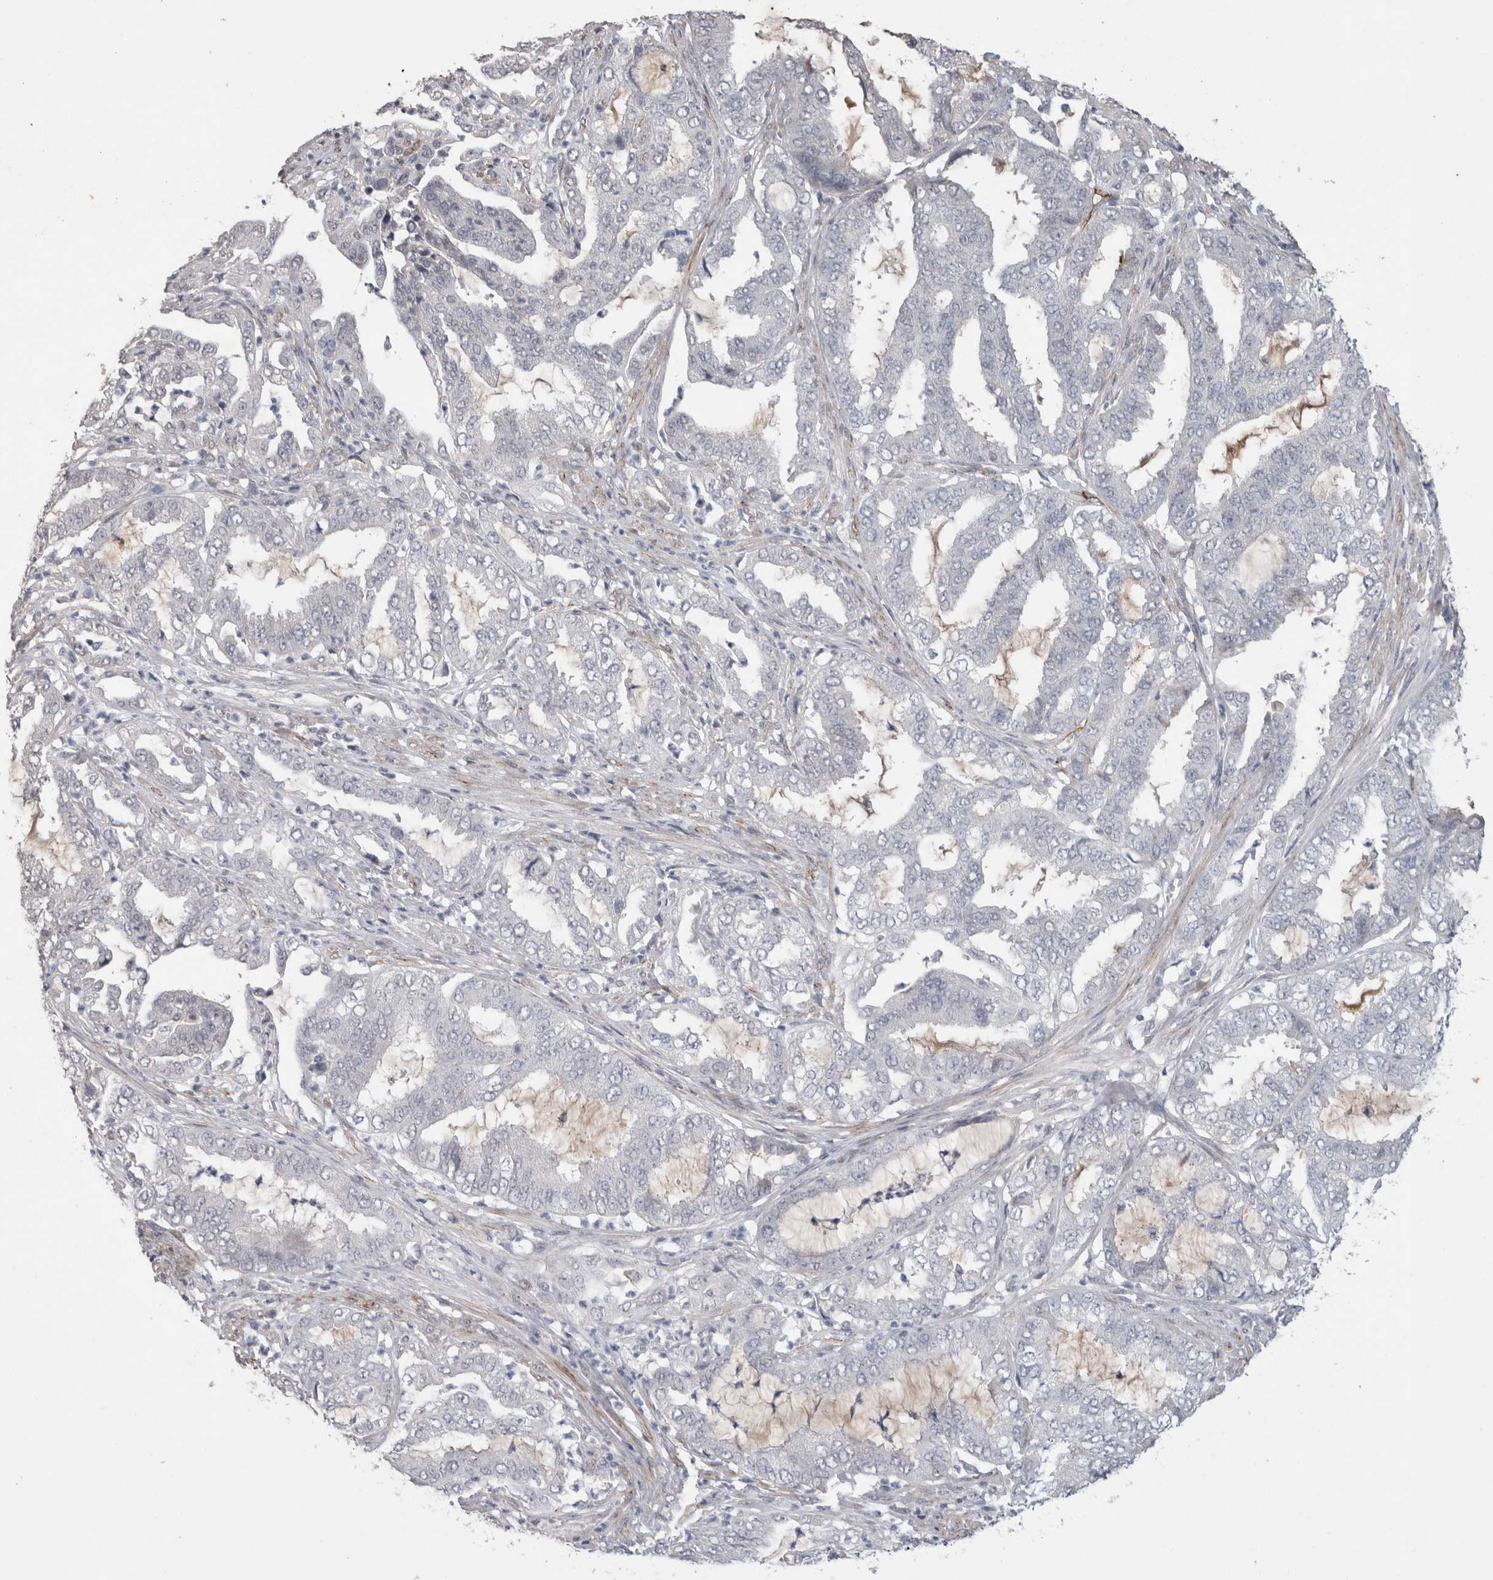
{"staining": {"intensity": "negative", "quantity": "none", "location": "none"}, "tissue": "endometrial cancer", "cell_type": "Tumor cells", "image_type": "cancer", "snomed": [{"axis": "morphology", "description": "Adenocarcinoma, NOS"}, {"axis": "topography", "description": "Endometrium"}], "caption": "Human adenocarcinoma (endometrial) stained for a protein using IHC exhibits no staining in tumor cells.", "gene": "CDH13", "patient": {"sex": "female", "age": 51}}